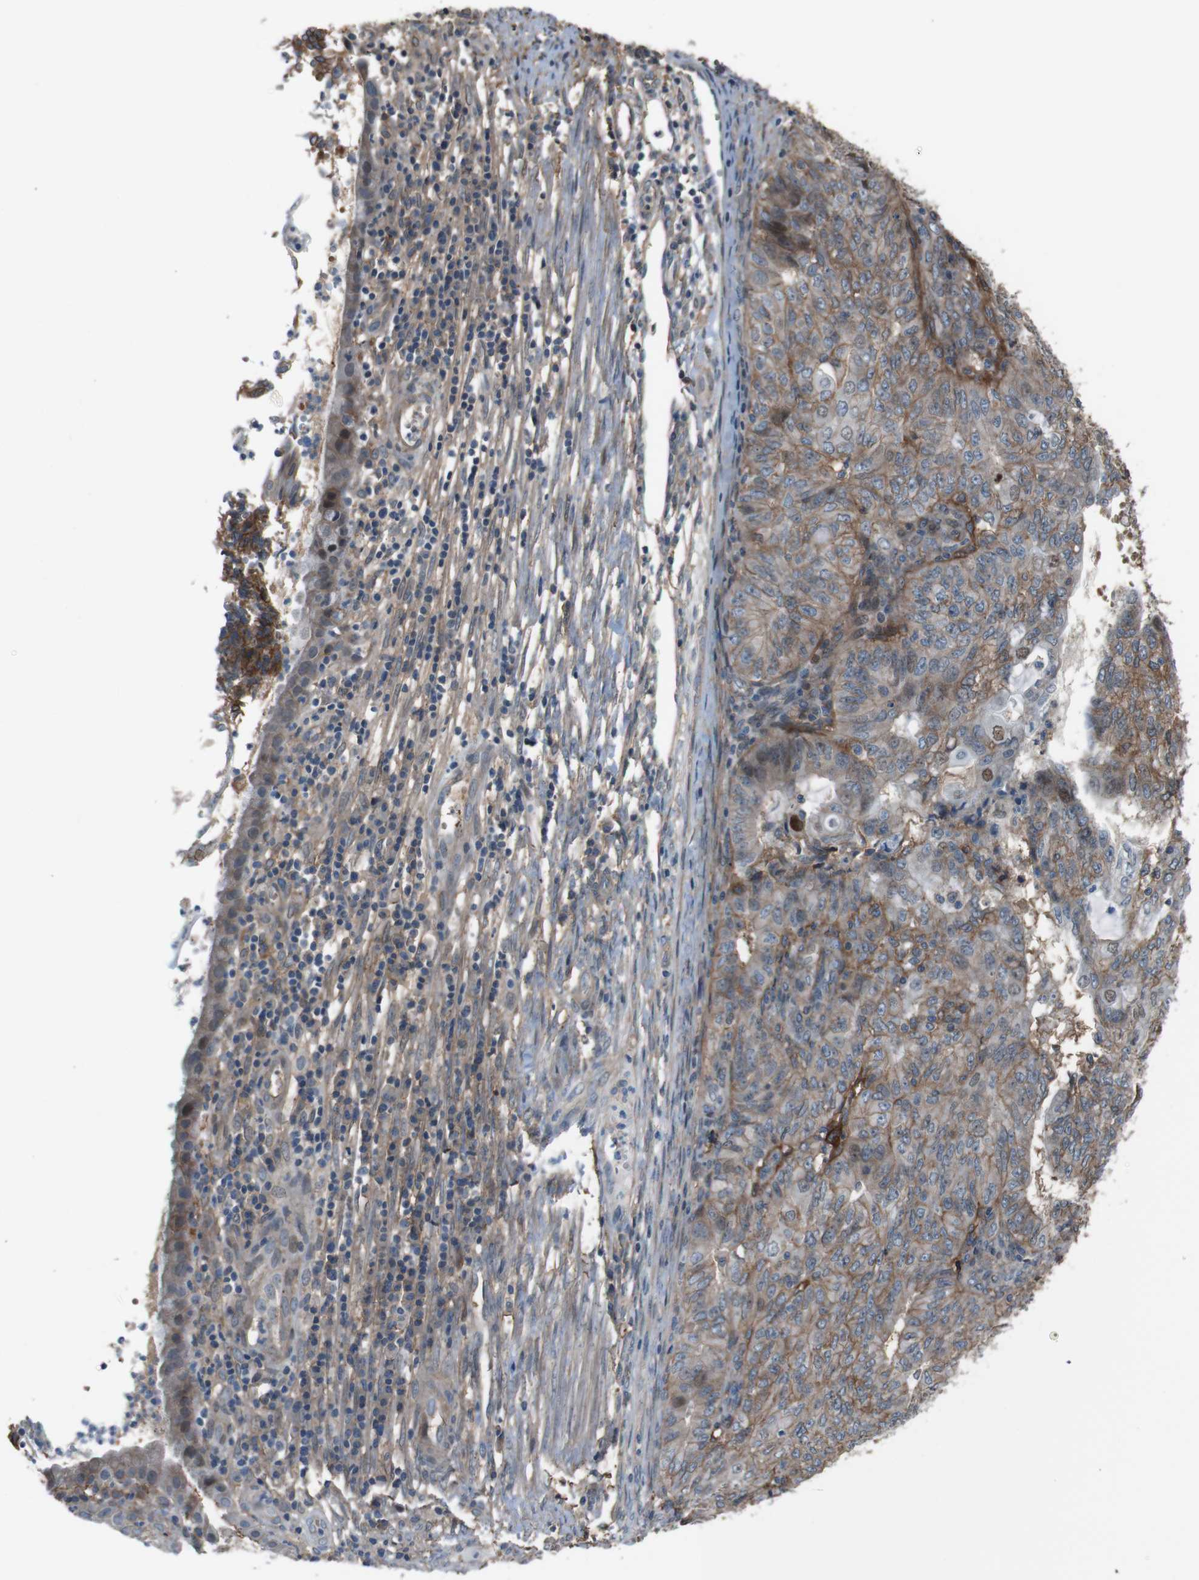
{"staining": {"intensity": "moderate", "quantity": "25%-75%", "location": "cytoplasmic/membranous"}, "tissue": "endometrial cancer", "cell_type": "Tumor cells", "image_type": "cancer", "snomed": [{"axis": "morphology", "description": "Adenocarcinoma, NOS"}, {"axis": "topography", "description": "Endometrium"}], "caption": "Moderate cytoplasmic/membranous staining is appreciated in approximately 25%-75% of tumor cells in adenocarcinoma (endometrial). Using DAB (3,3'-diaminobenzidine) (brown) and hematoxylin (blue) stains, captured at high magnification using brightfield microscopy.", "gene": "ATP2B1", "patient": {"sex": "female", "age": 32}}